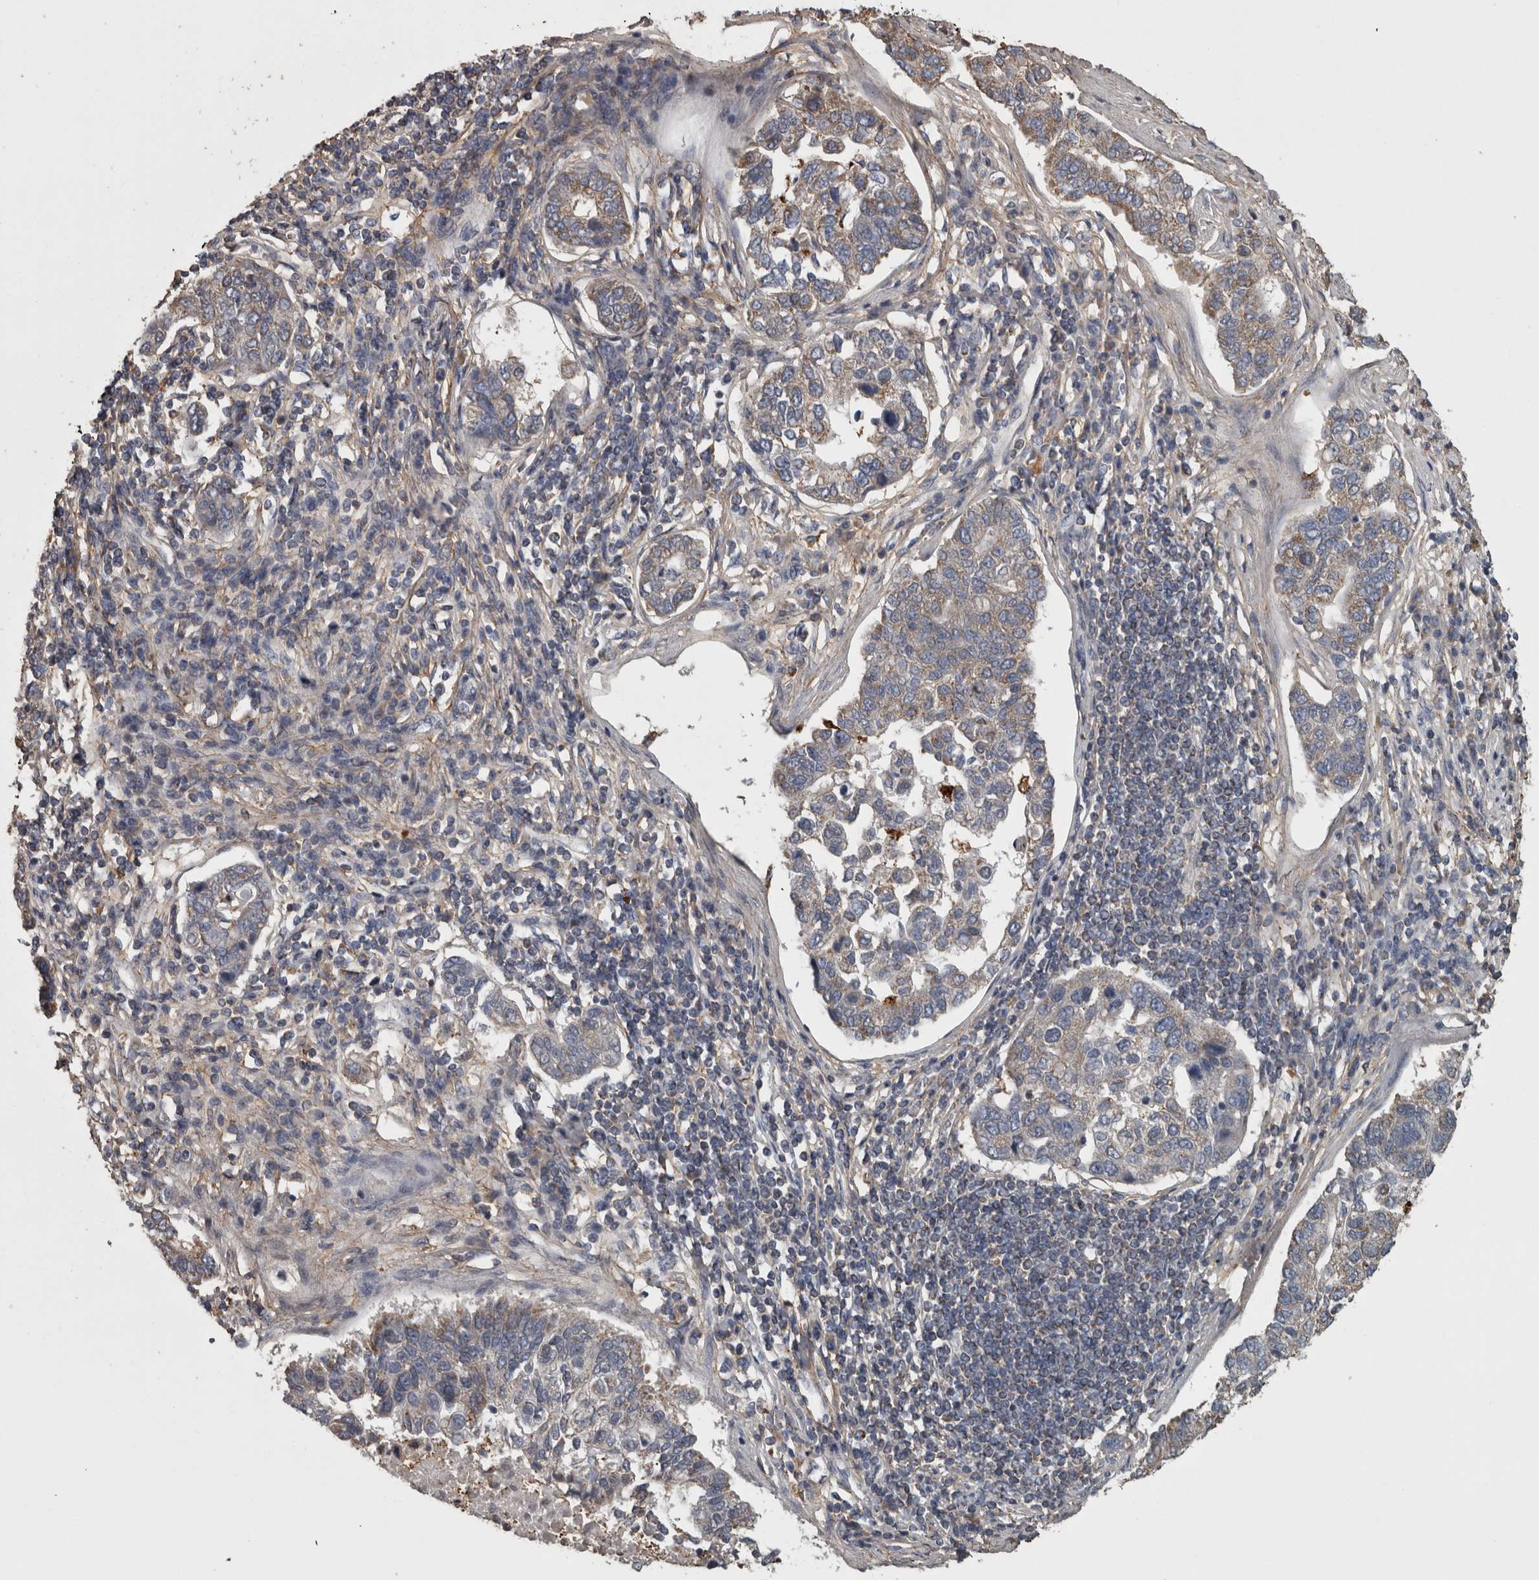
{"staining": {"intensity": "weak", "quantity": "<25%", "location": "cytoplasmic/membranous"}, "tissue": "pancreatic cancer", "cell_type": "Tumor cells", "image_type": "cancer", "snomed": [{"axis": "morphology", "description": "Adenocarcinoma, NOS"}, {"axis": "topography", "description": "Pancreas"}], "caption": "The photomicrograph shows no staining of tumor cells in pancreatic cancer. Brightfield microscopy of immunohistochemistry (IHC) stained with DAB (3,3'-diaminobenzidine) (brown) and hematoxylin (blue), captured at high magnification.", "gene": "FRK", "patient": {"sex": "female", "age": 61}}